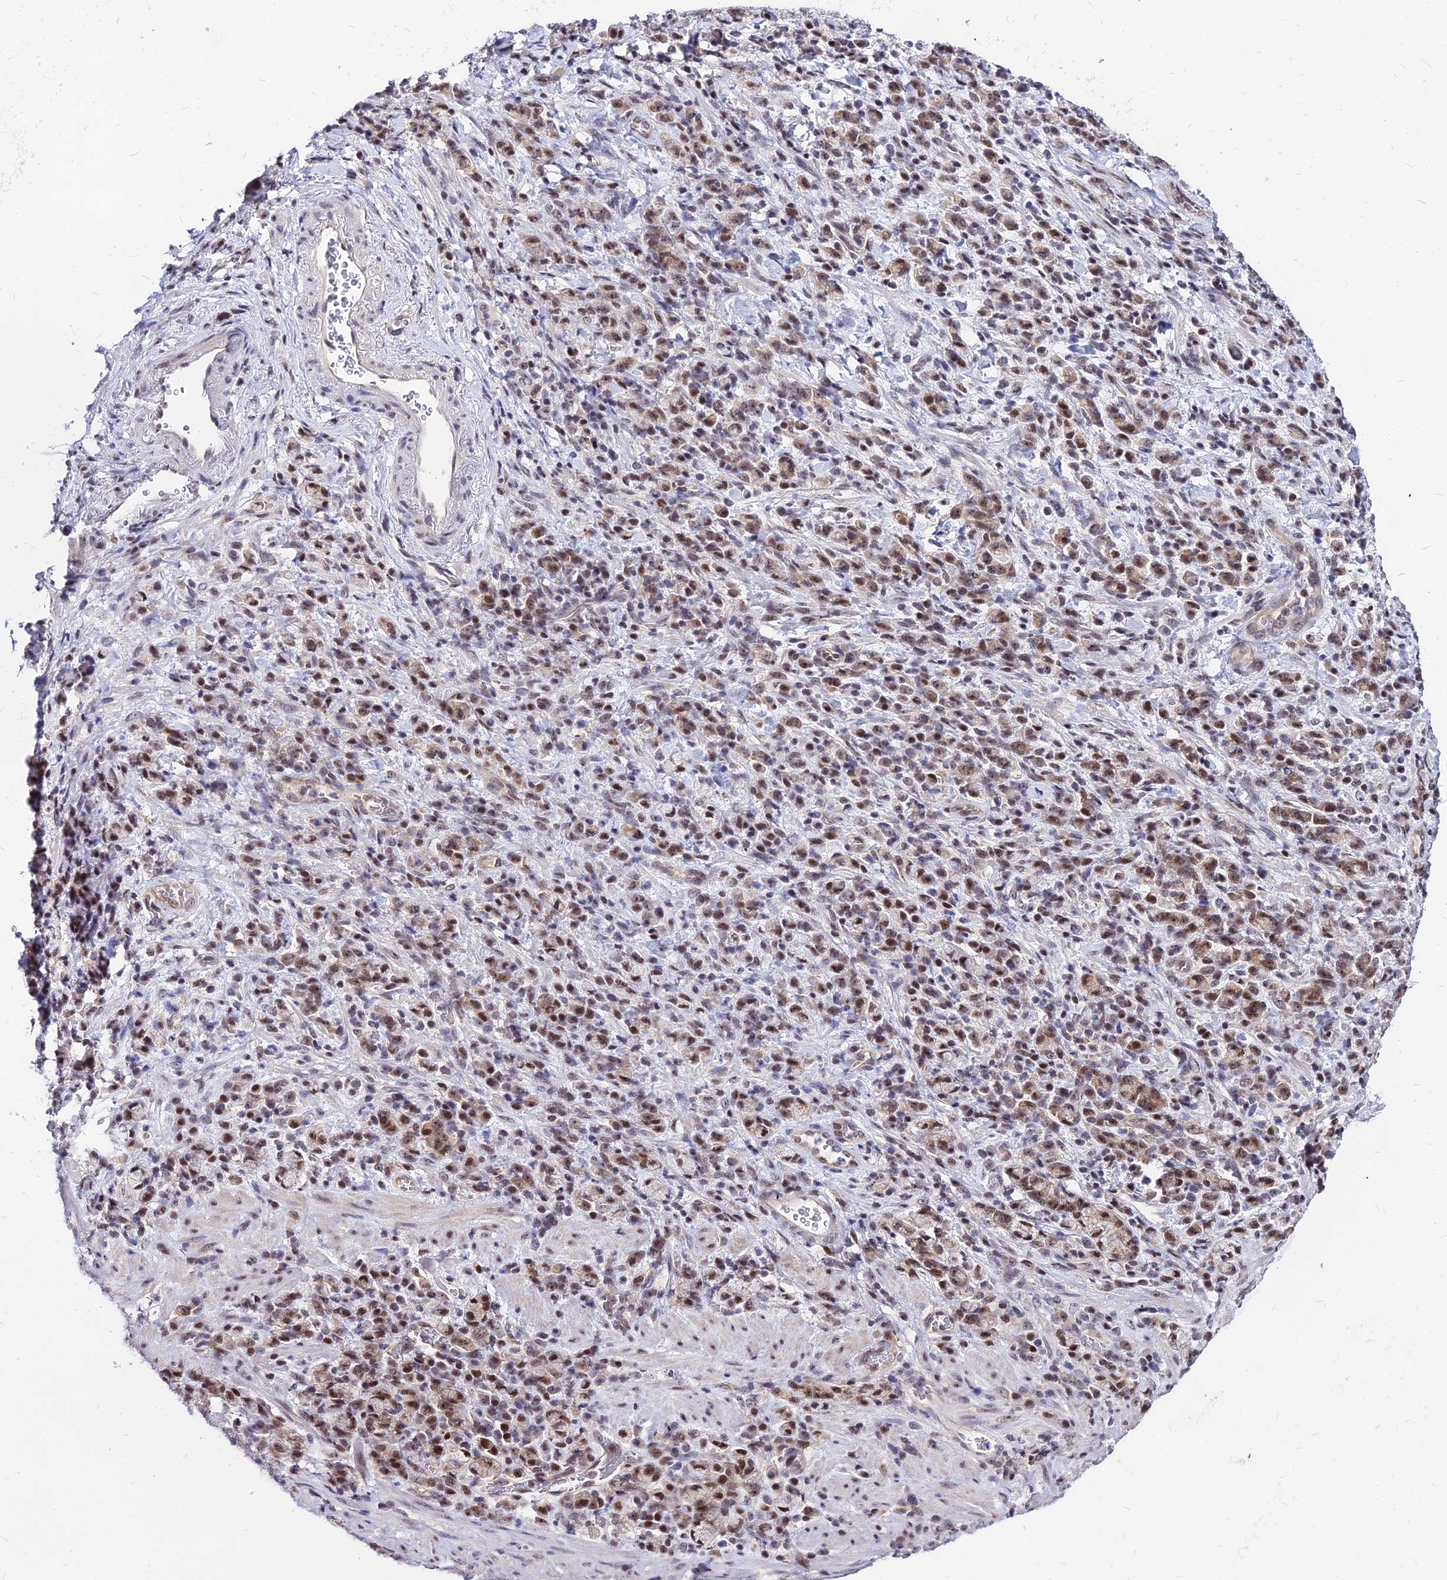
{"staining": {"intensity": "moderate", "quantity": ">75%", "location": "nuclear"}, "tissue": "stomach cancer", "cell_type": "Tumor cells", "image_type": "cancer", "snomed": [{"axis": "morphology", "description": "Adenocarcinoma, NOS"}, {"axis": "topography", "description": "Stomach"}], "caption": "The photomicrograph reveals a brown stain indicating the presence of a protein in the nuclear of tumor cells in adenocarcinoma (stomach).", "gene": "DDX55", "patient": {"sex": "male", "age": 76}}